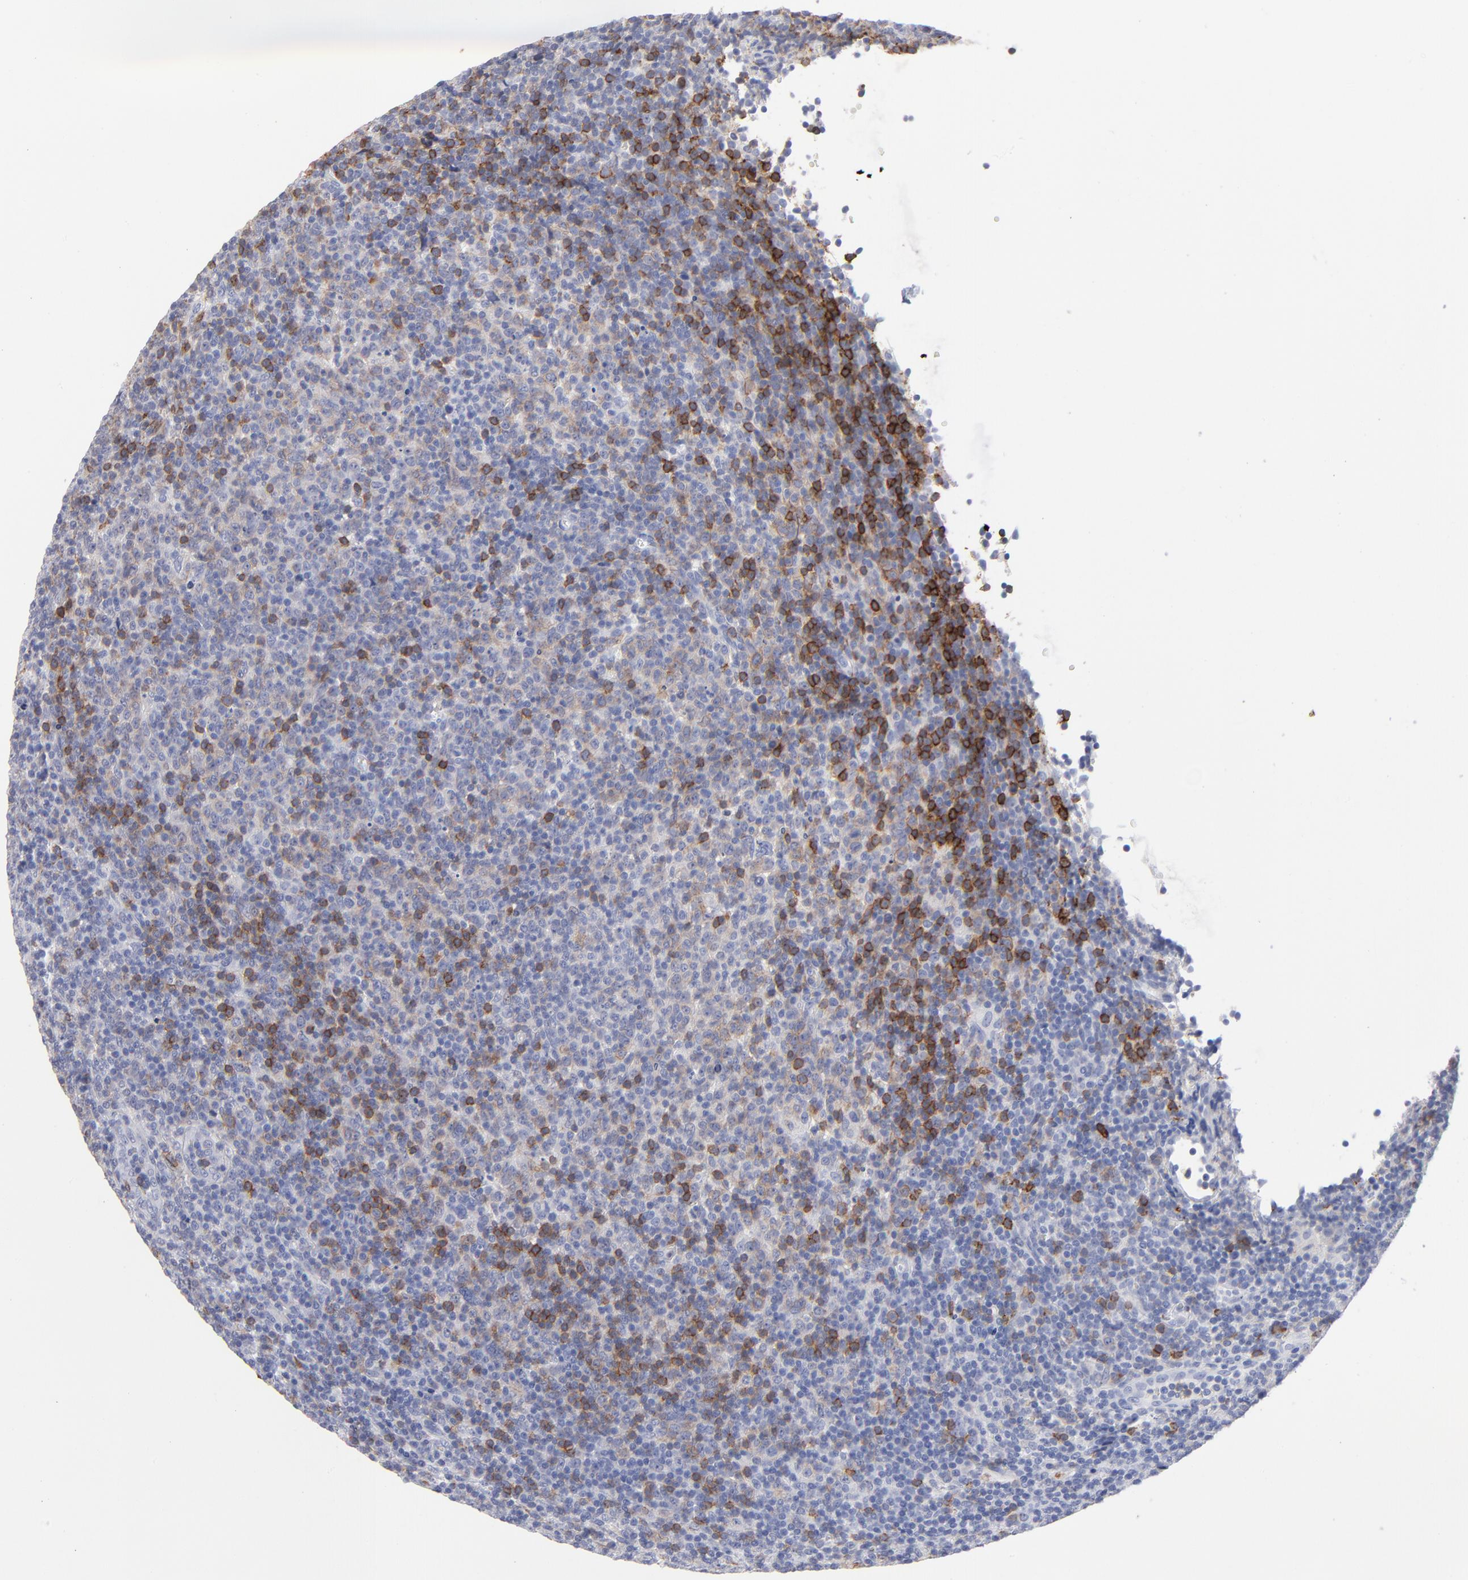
{"staining": {"intensity": "weak", "quantity": "25%-75%", "location": "cytoplasmic/membranous"}, "tissue": "lymphoma", "cell_type": "Tumor cells", "image_type": "cancer", "snomed": [{"axis": "morphology", "description": "Malignant lymphoma, non-Hodgkin's type, Low grade"}, {"axis": "topography", "description": "Lymph node"}], "caption": "IHC (DAB) staining of lymphoma shows weak cytoplasmic/membranous protein positivity in about 25%-75% of tumor cells. The protein is stained brown, and the nuclei are stained in blue (DAB IHC with brightfield microscopy, high magnification).", "gene": "LAT2", "patient": {"sex": "male", "age": 70}}